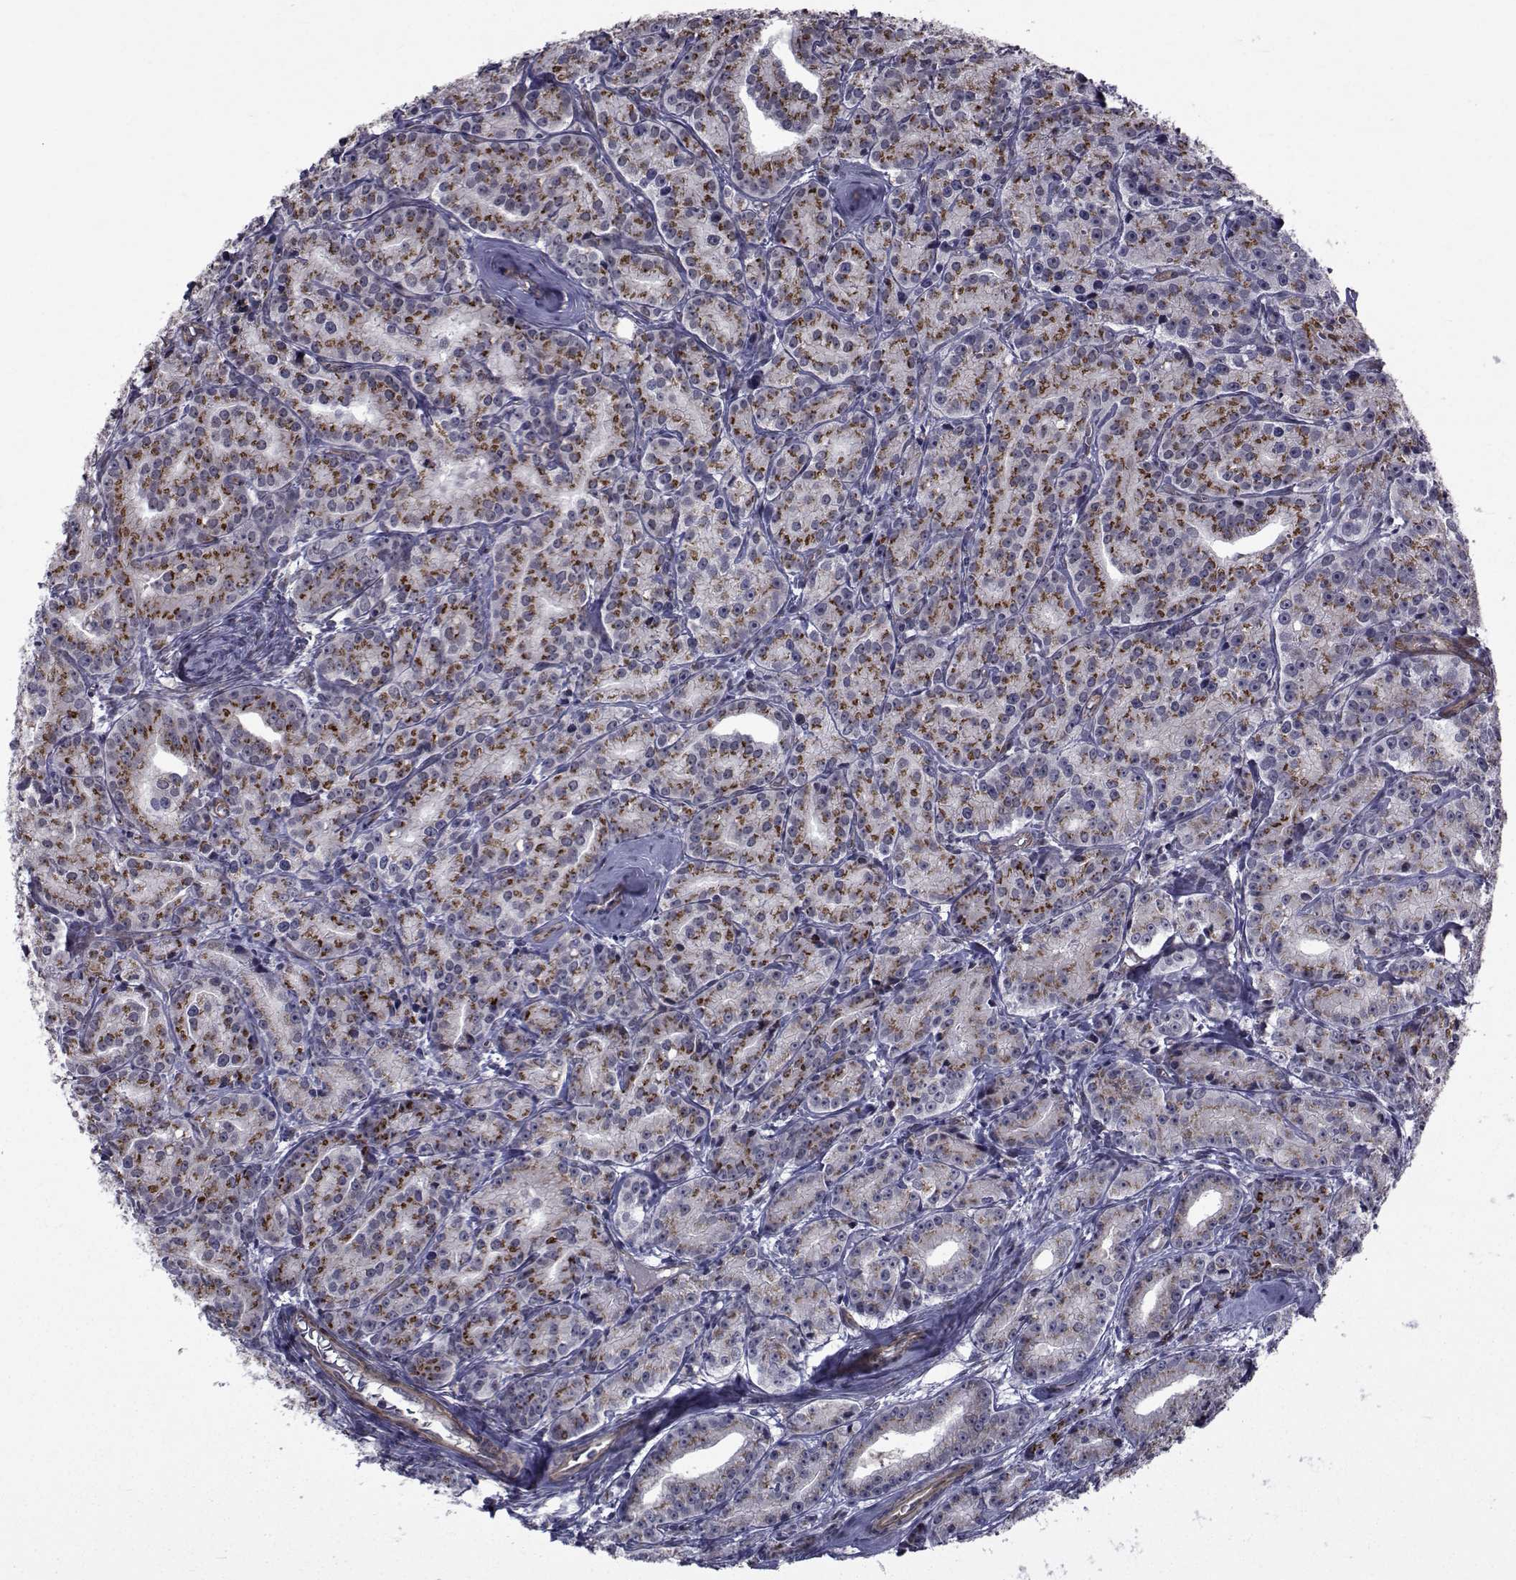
{"staining": {"intensity": "strong", "quantity": "25%-75%", "location": "cytoplasmic/membranous"}, "tissue": "prostate cancer", "cell_type": "Tumor cells", "image_type": "cancer", "snomed": [{"axis": "morphology", "description": "Adenocarcinoma, Medium grade"}, {"axis": "topography", "description": "Prostate"}], "caption": "Strong cytoplasmic/membranous protein positivity is identified in about 25%-75% of tumor cells in prostate cancer (medium-grade adenocarcinoma). (Brightfield microscopy of DAB IHC at high magnification).", "gene": "ATP6V1C2", "patient": {"sex": "male", "age": 74}}